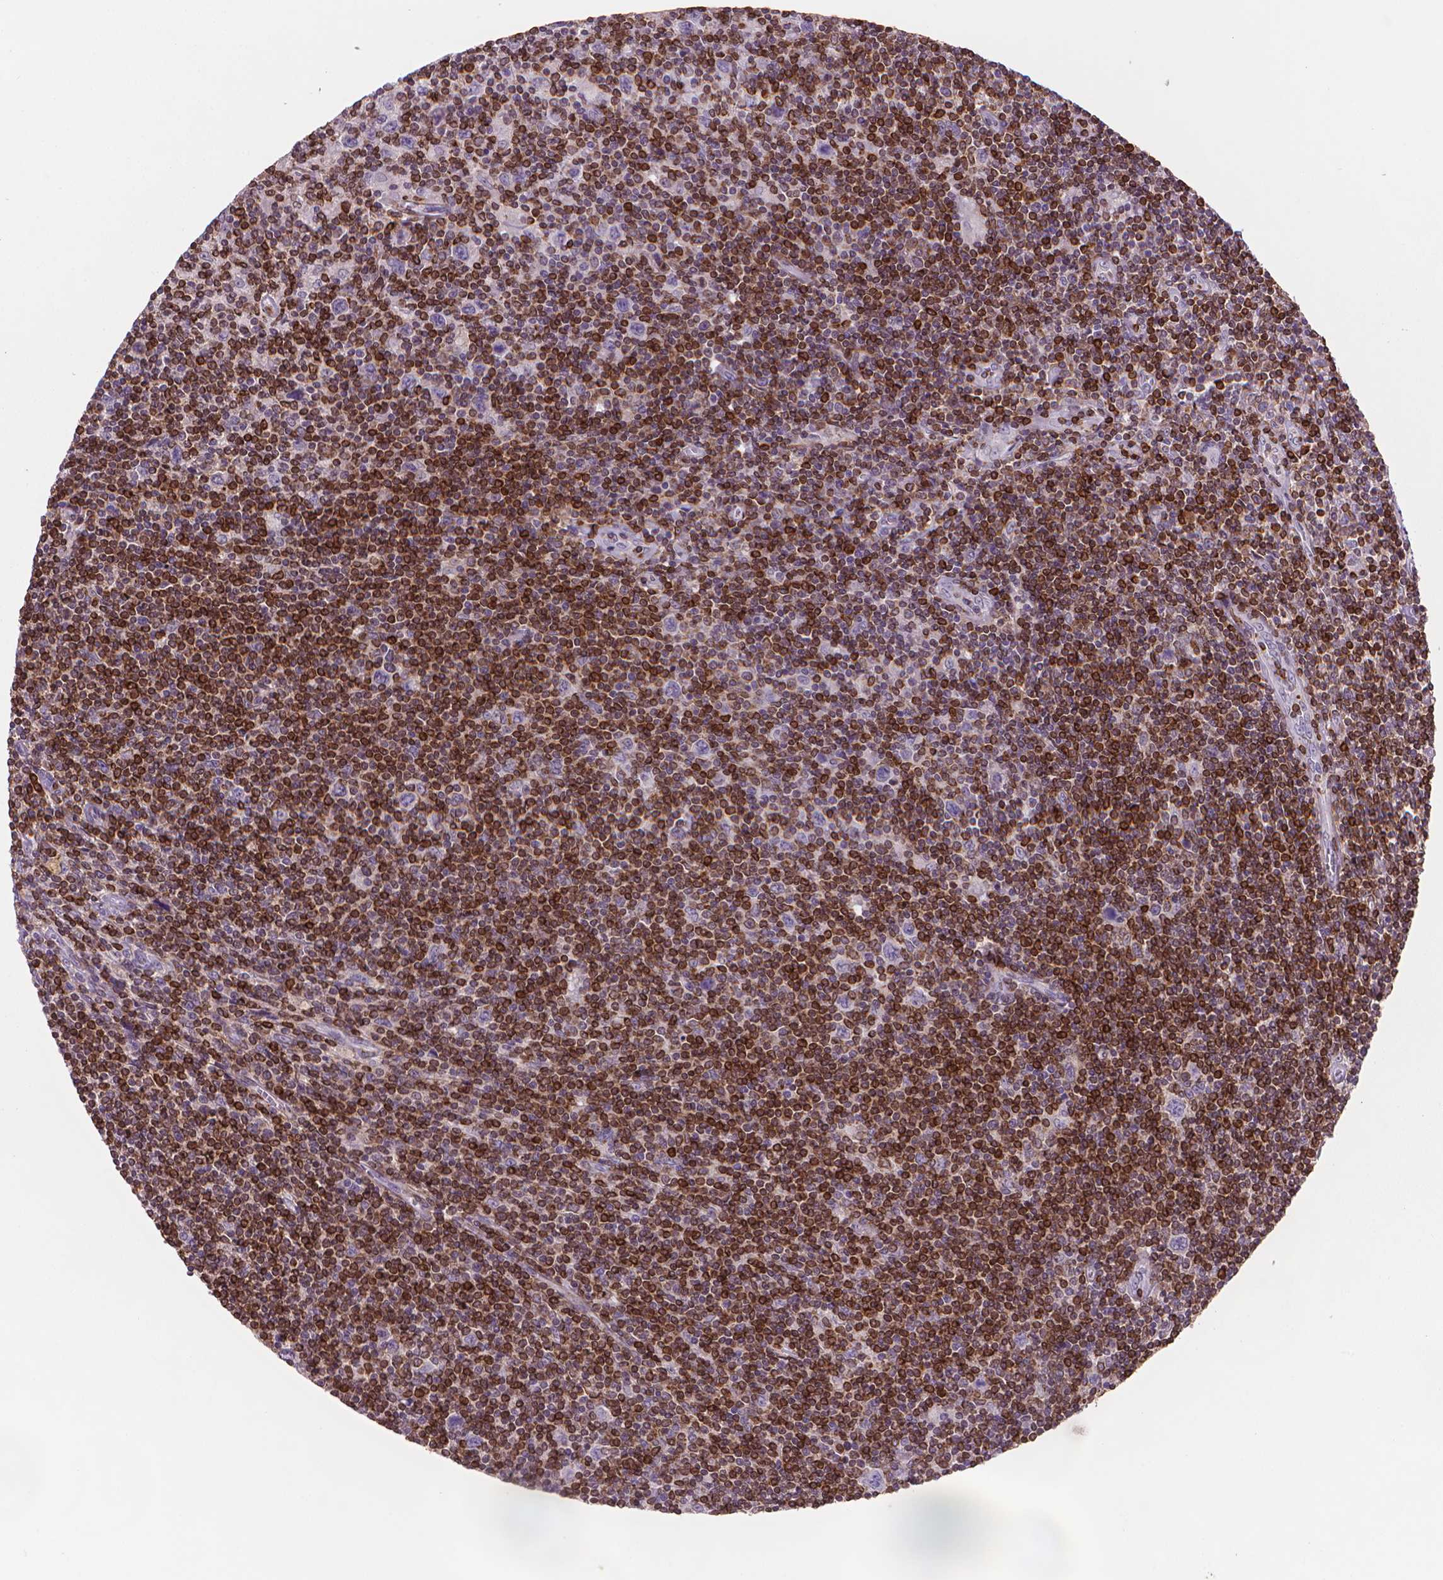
{"staining": {"intensity": "negative", "quantity": "none", "location": "none"}, "tissue": "lymphoma", "cell_type": "Tumor cells", "image_type": "cancer", "snomed": [{"axis": "morphology", "description": "Hodgkin's disease, NOS"}, {"axis": "topography", "description": "Lymph node"}], "caption": "An immunohistochemistry photomicrograph of Hodgkin's disease is shown. There is no staining in tumor cells of Hodgkin's disease. (DAB (3,3'-diaminobenzidine) immunohistochemistry (IHC) visualized using brightfield microscopy, high magnification).", "gene": "BCL2", "patient": {"sex": "male", "age": 40}}